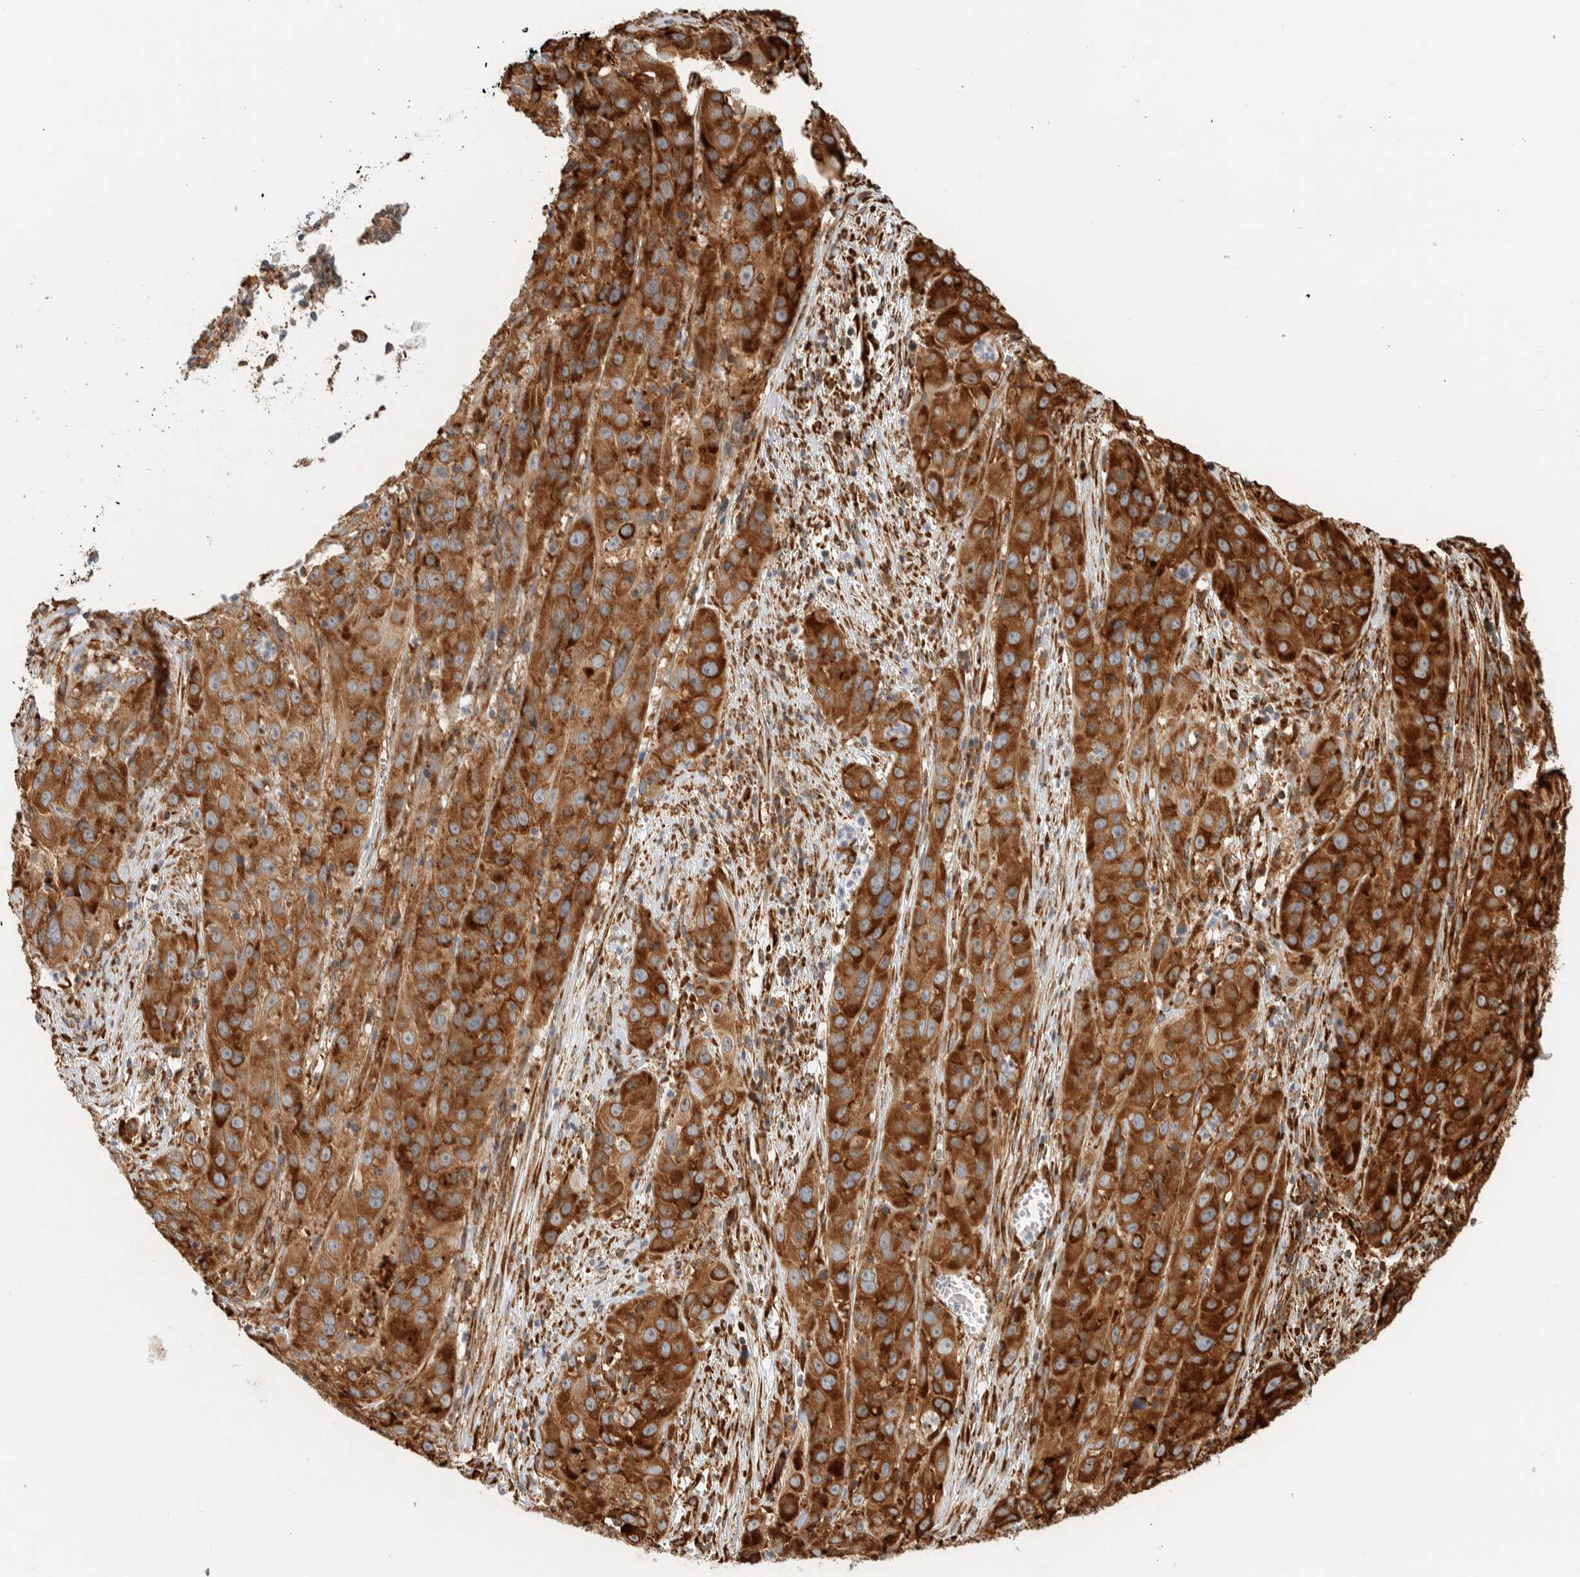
{"staining": {"intensity": "strong", "quantity": ">75%", "location": "cytoplasmic/membranous"}, "tissue": "cervical cancer", "cell_type": "Tumor cells", "image_type": "cancer", "snomed": [{"axis": "morphology", "description": "Squamous cell carcinoma, NOS"}, {"axis": "topography", "description": "Cervix"}], "caption": "A brown stain labels strong cytoplasmic/membranous expression of a protein in human cervical squamous cell carcinoma tumor cells.", "gene": "LLGL2", "patient": {"sex": "female", "age": 32}}